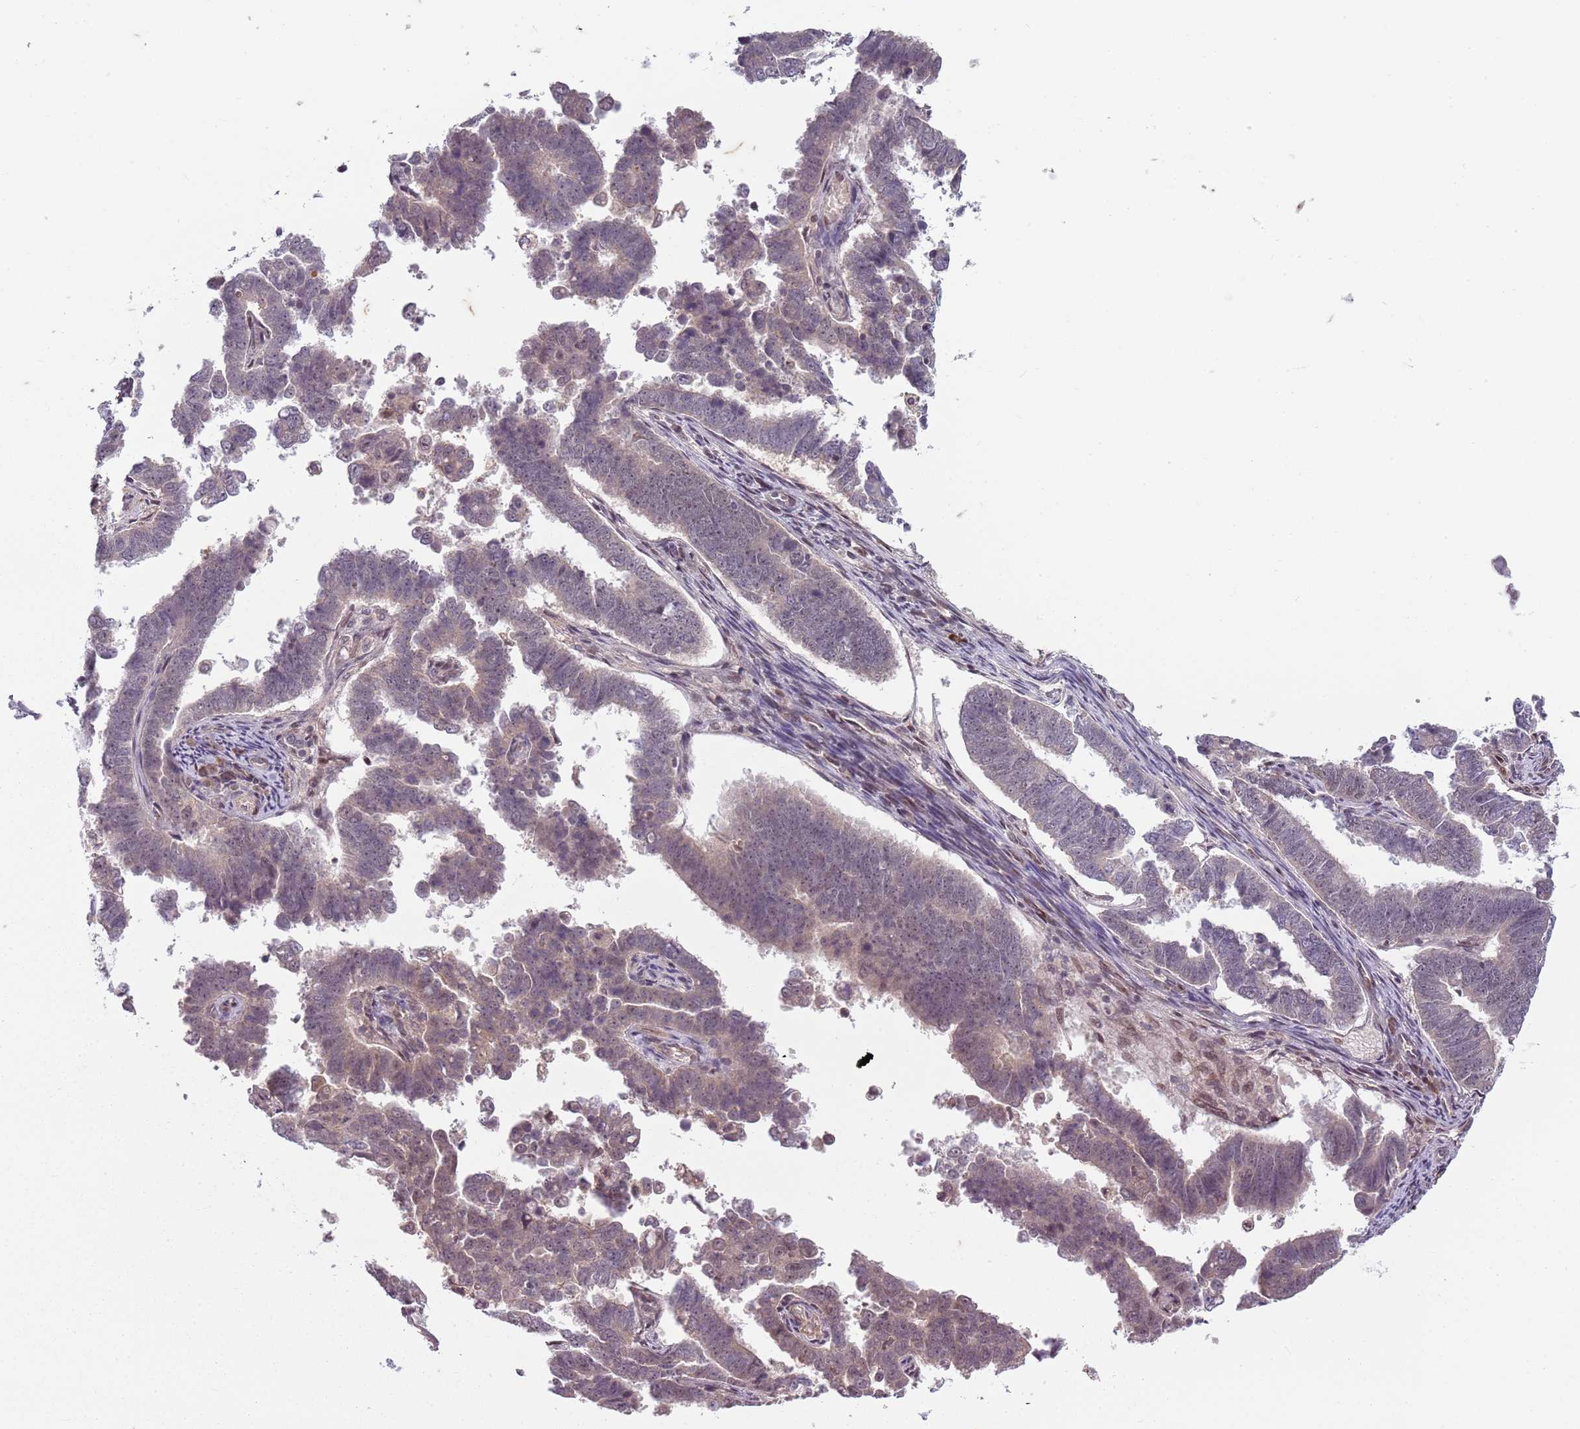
{"staining": {"intensity": "weak", "quantity": "25%-75%", "location": "cytoplasmic/membranous,nuclear"}, "tissue": "endometrial cancer", "cell_type": "Tumor cells", "image_type": "cancer", "snomed": [{"axis": "morphology", "description": "Adenocarcinoma, NOS"}, {"axis": "topography", "description": "Endometrium"}], "caption": "This is an image of IHC staining of endometrial adenocarcinoma, which shows weak positivity in the cytoplasmic/membranous and nuclear of tumor cells.", "gene": "ADGRG1", "patient": {"sex": "female", "age": 75}}